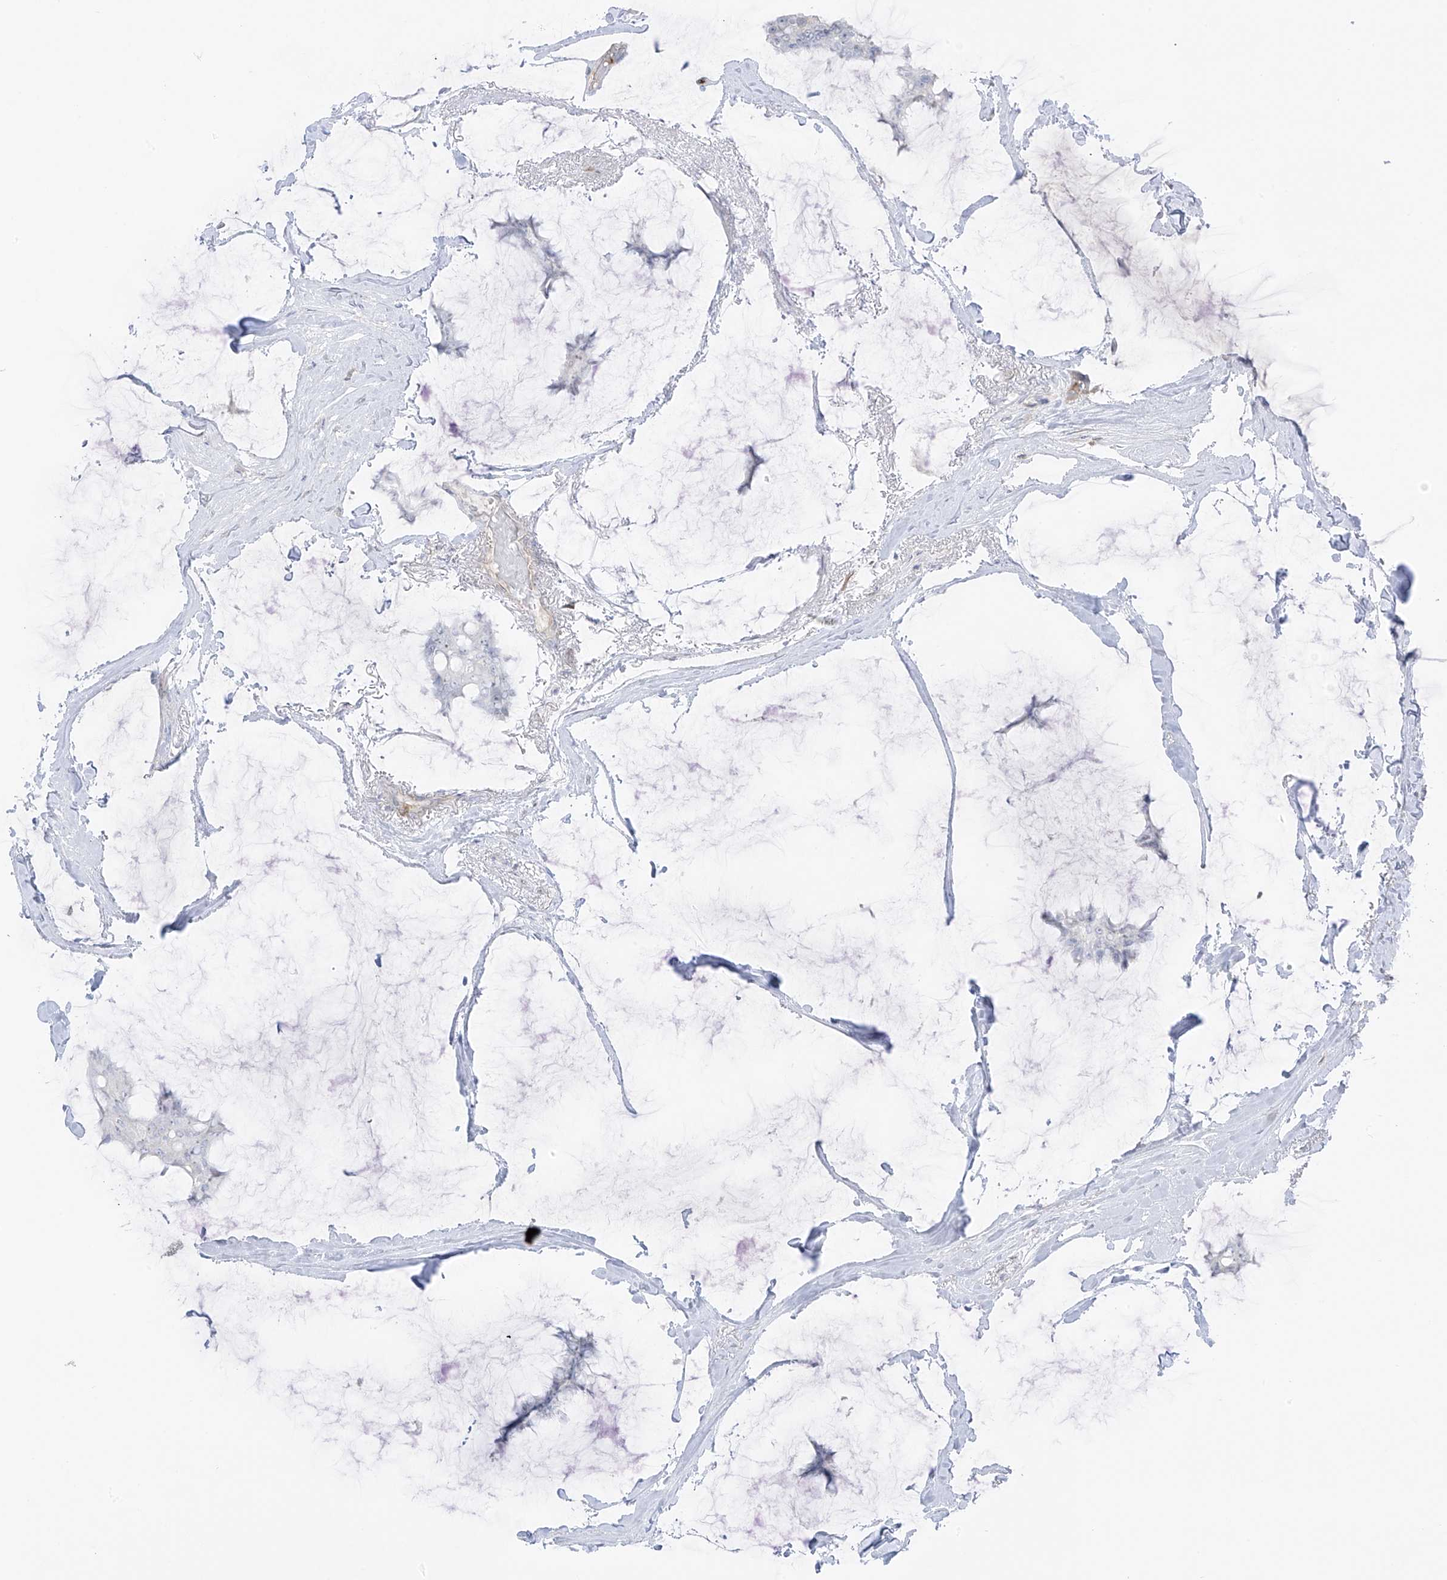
{"staining": {"intensity": "negative", "quantity": "none", "location": "none"}, "tissue": "breast cancer", "cell_type": "Tumor cells", "image_type": "cancer", "snomed": [{"axis": "morphology", "description": "Duct carcinoma"}, {"axis": "topography", "description": "Breast"}], "caption": "Immunohistochemistry (IHC) of breast cancer demonstrates no positivity in tumor cells.", "gene": "C11orf87", "patient": {"sex": "female", "age": 93}}